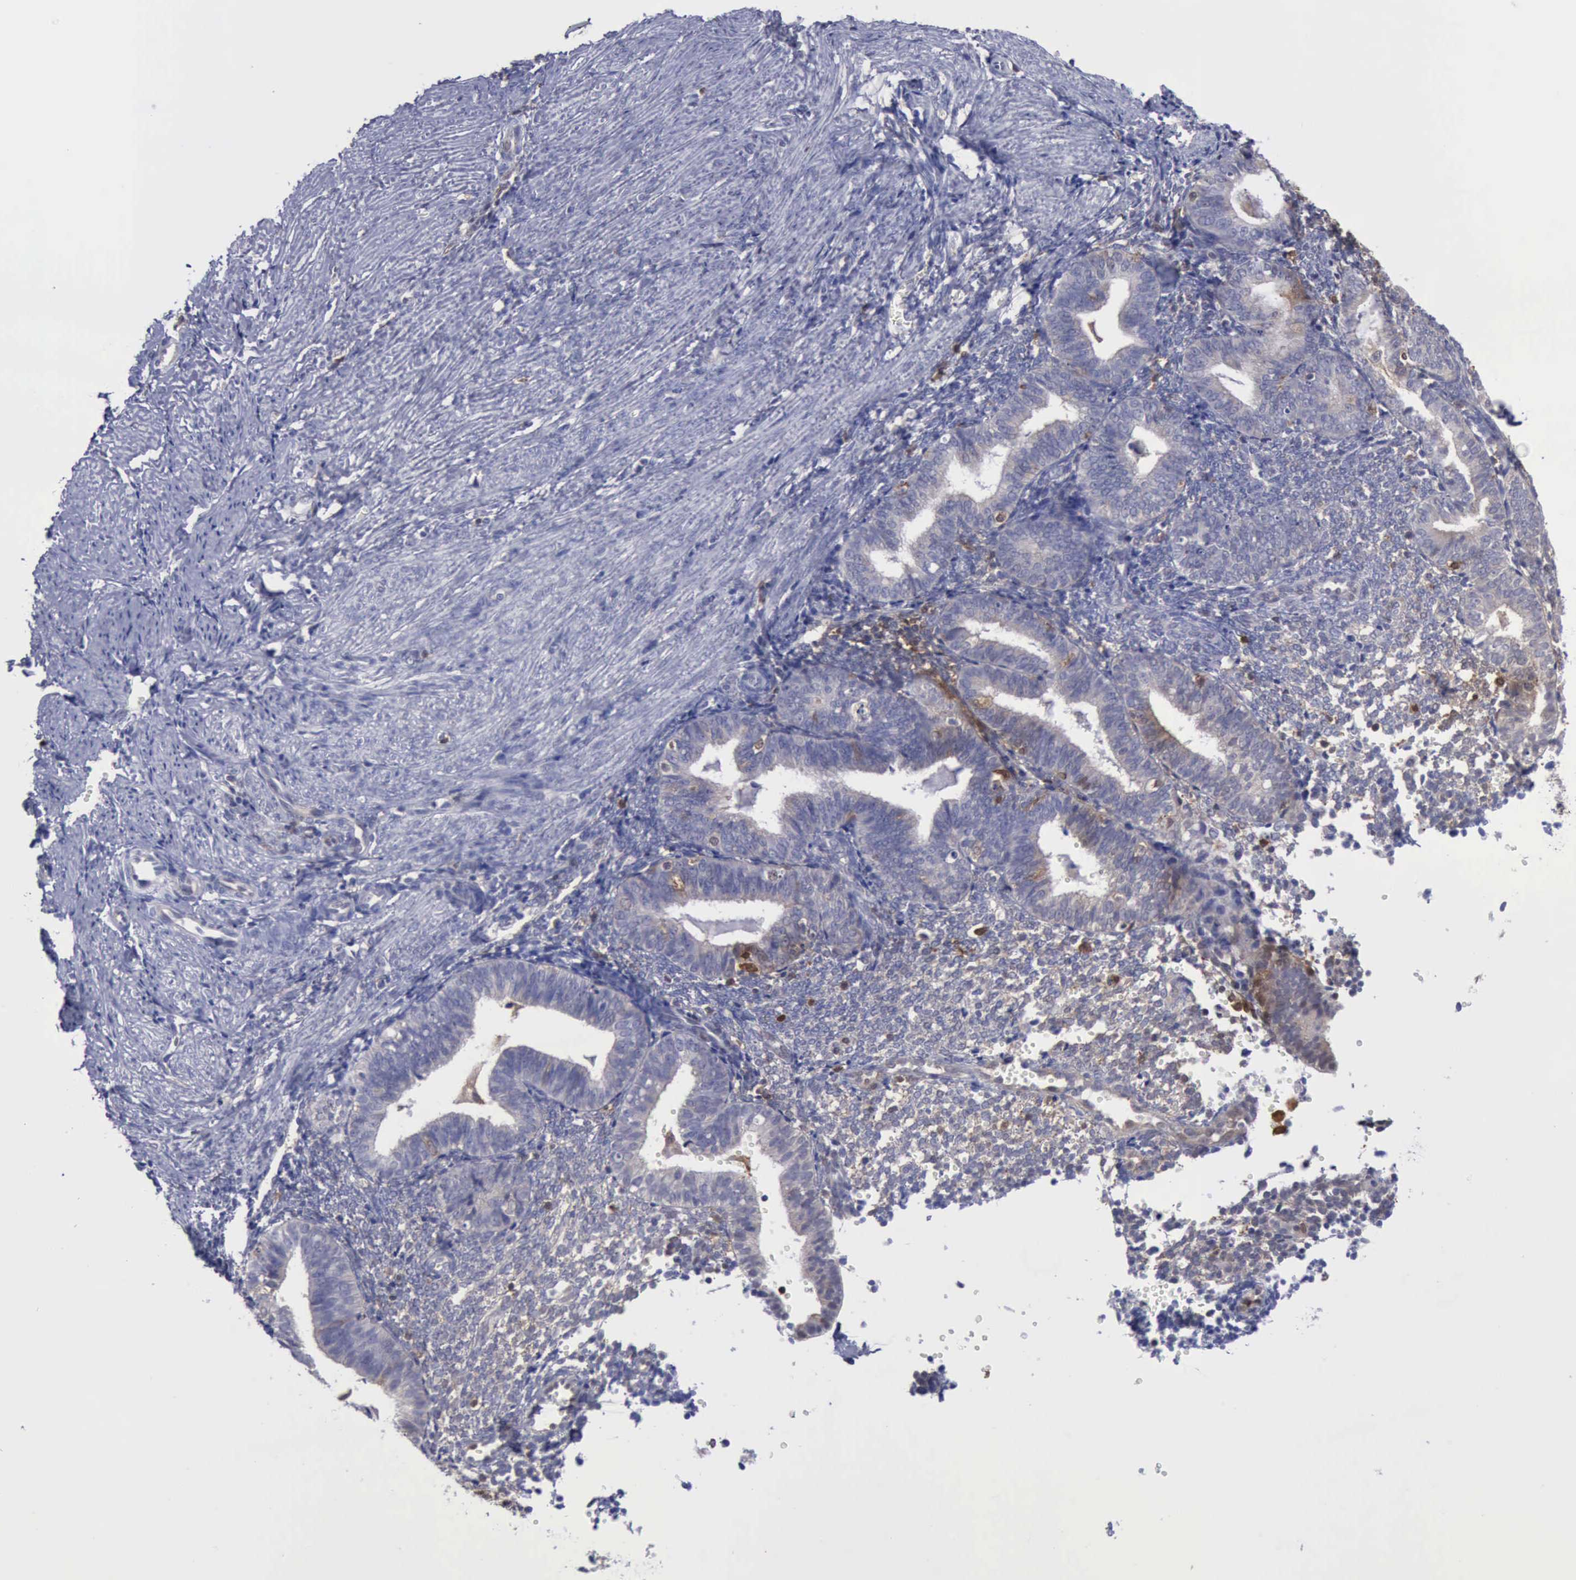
{"staining": {"intensity": "weak", "quantity": "<25%", "location": "cytoplasmic/membranous"}, "tissue": "endometrium", "cell_type": "Cells in endometrial stroma", "image_type": "normal", "snomed": [{"axis": "morphology", "description": "Normal tissue, NOS"}, {"axis": "topography", "description": "Endometrium"}], "caption": "This is an immunohistochemistry (IHC) micrograph of normal endometrium. There is no expression in cells in endometrial stroma.", "gene": "STAT1", "patient": {"sex": "female", "age": 61}}